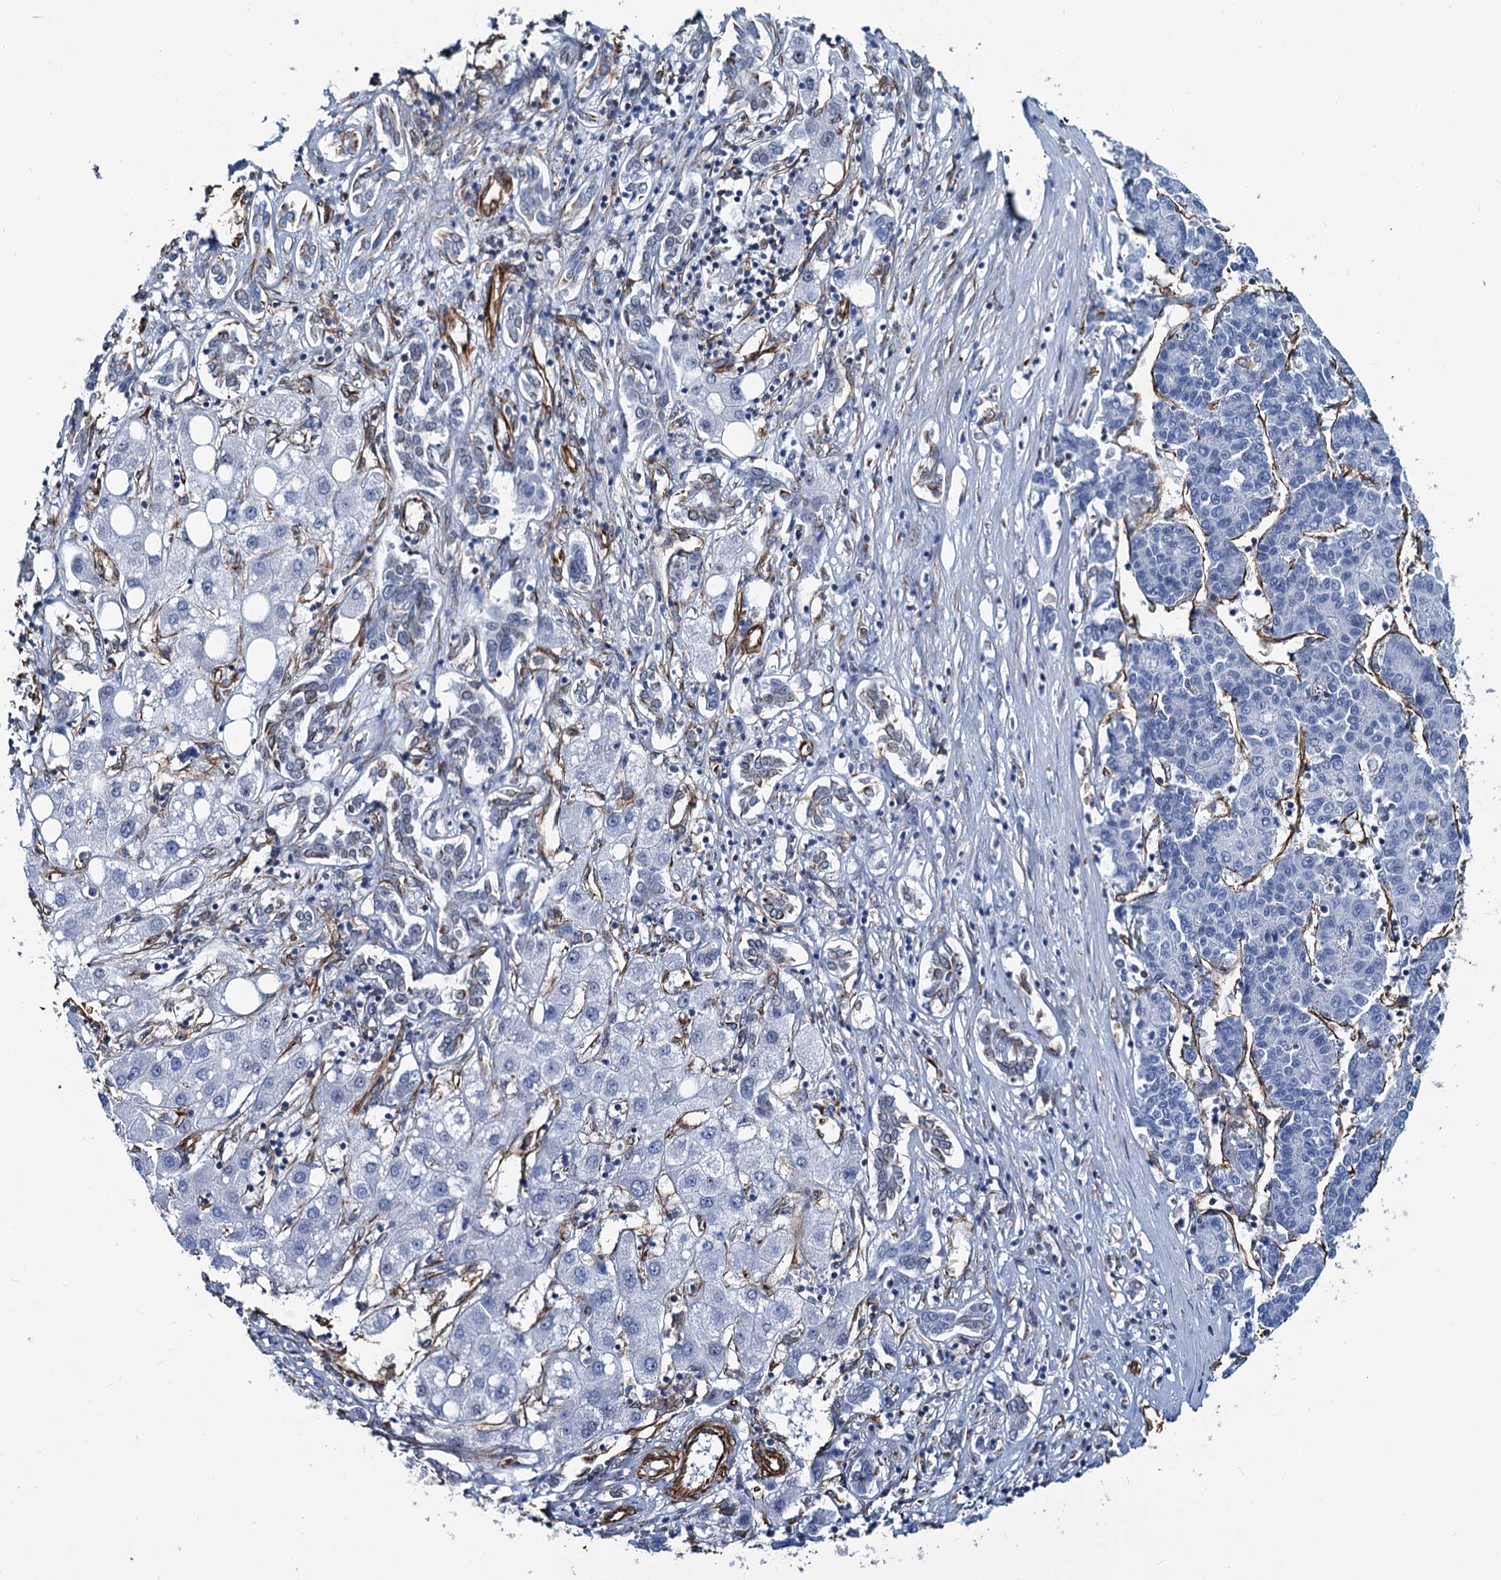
{"staining": {"intensity": "negative", "quantity": "none", "location": "none"}, "tissue": "liver cancer", "cell_type": "Tumor cells", "image_type": "cancer", "snomed": [{"axis": "morphology", "description": "Carcinoma, Hepatocellular, NOS"}, {"axis": "topography", "description": "Liver"}], "caption": "The immunohistochemistry (IHC) image has no significant positivity in tumor cells of liver cancer (hepatocellular carcinoma) tissue.", "gene": "PGM2", "patient": {"sex": "male", "age": 65}}